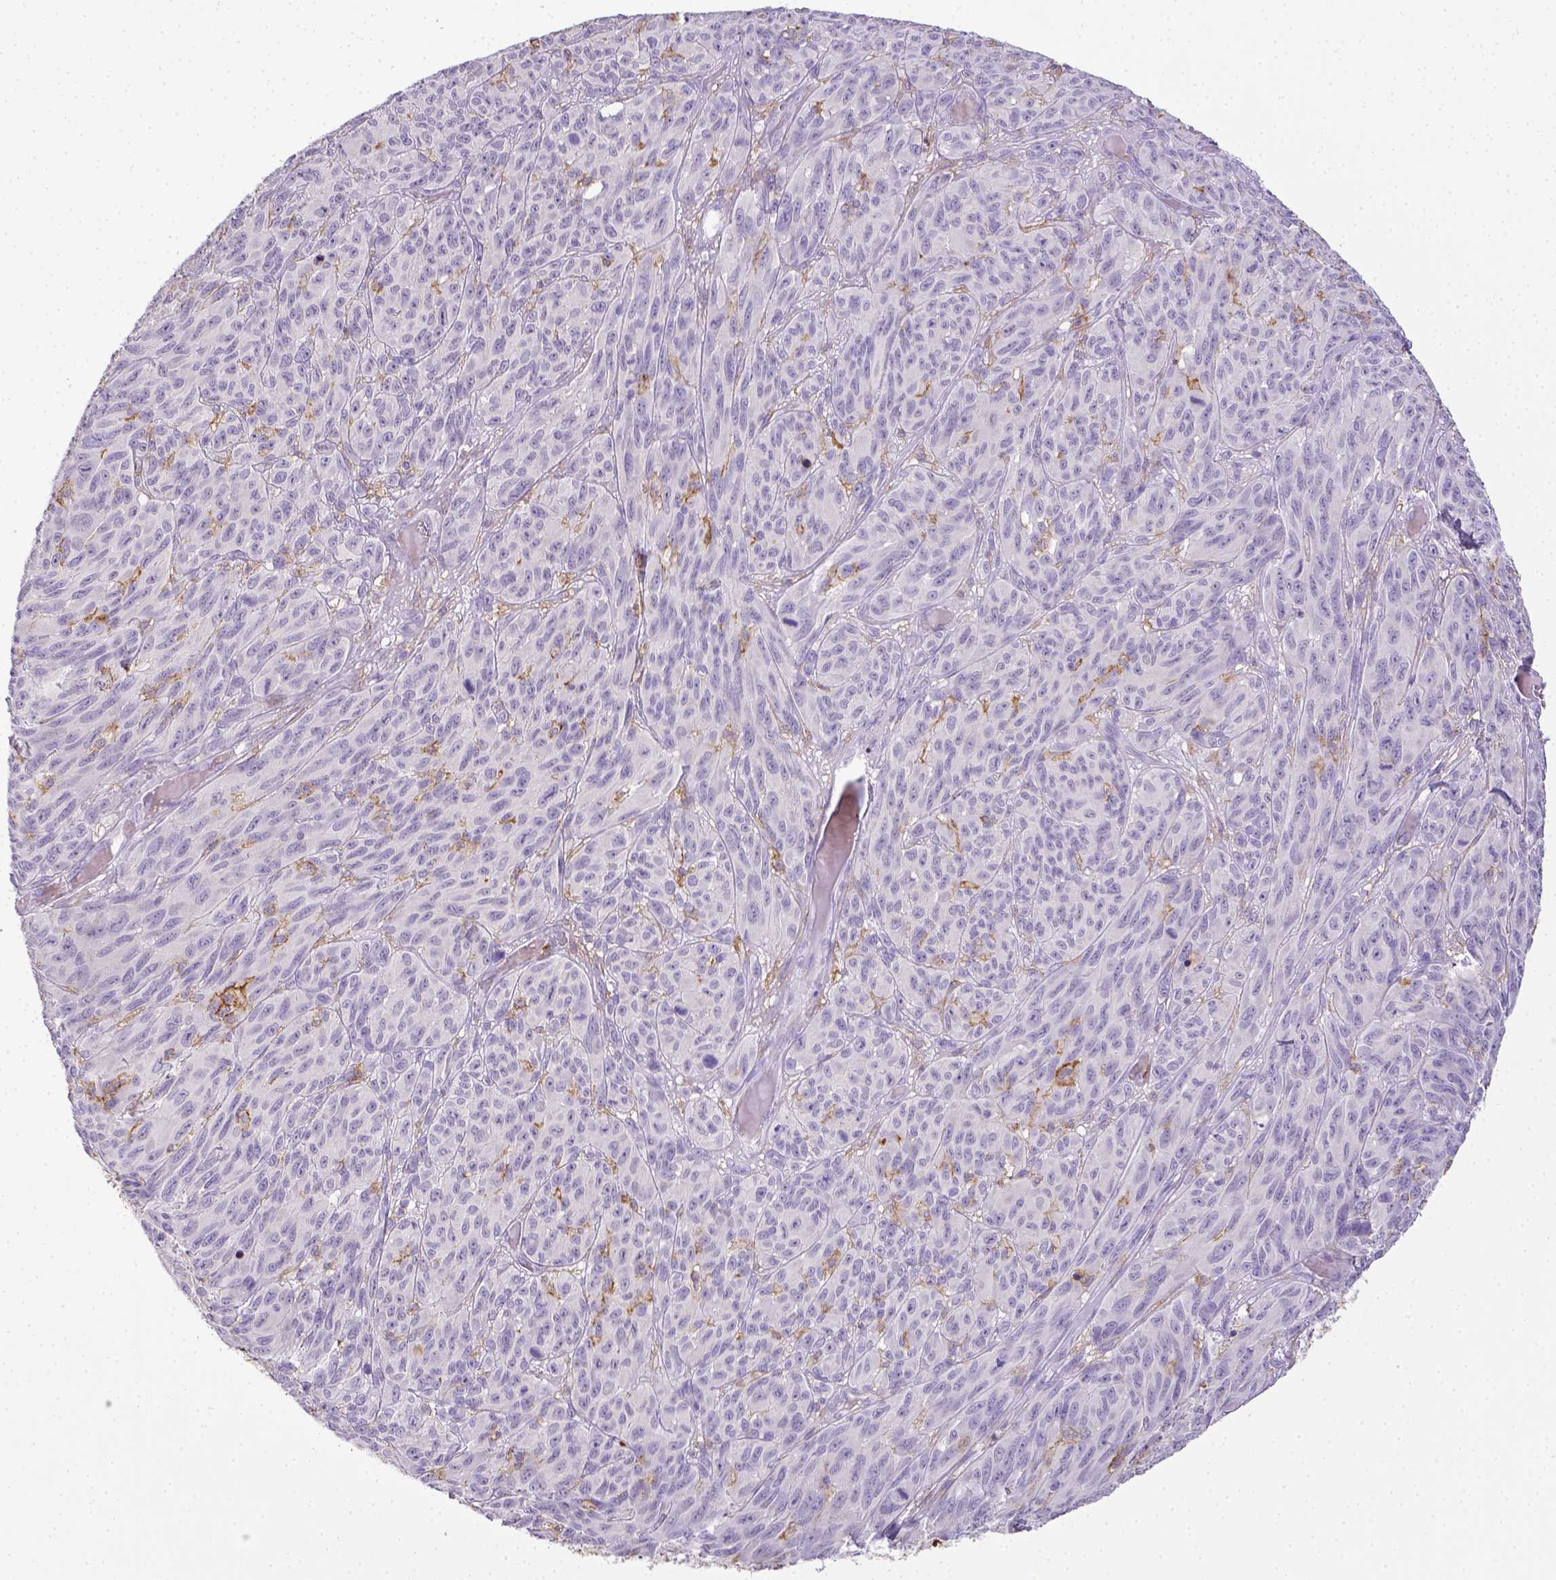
{"staining": {"intensity": "negative", "quantity": "none", "location": "none"}, "tissue": "melanoma", "cell_type": "Tumor cells", "image_type": "cancer", "snomed": [{"axis": "morphology", "description": "Malignant melanoma, NOS"}, {"axis": "topography", "description": "Vulva, labia, clitoris and Bartholin´s gland, NO"}], "caption": "Melanoma was stained to show a protein in brown. There is no significant expression in tumor cells. (DAB immunohistochemistry (IHC), high magnification).", "gene": "ITGAM", "patient": {"sex": "female", "age": 75}}